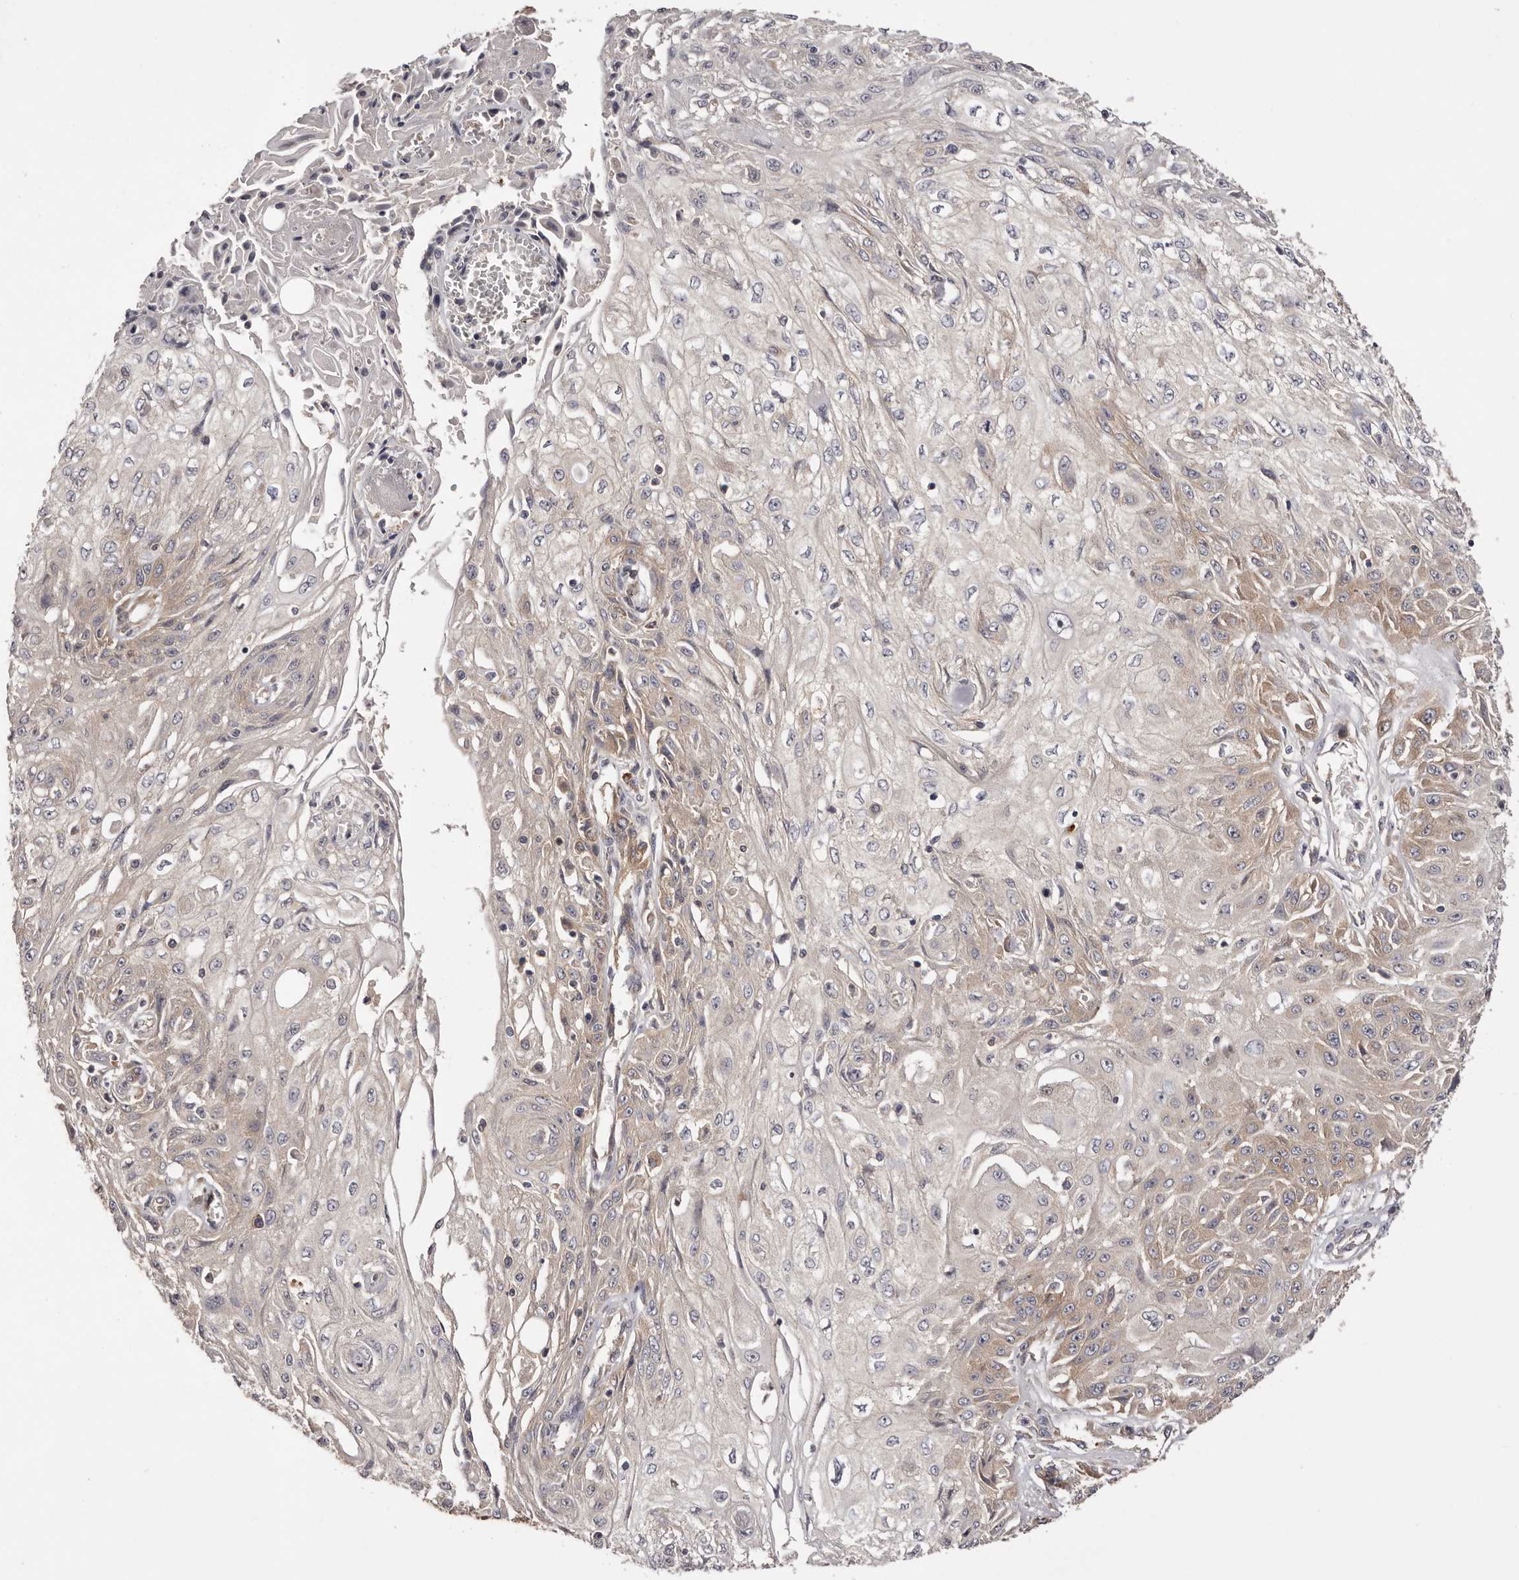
{"staining": {"intensity": "moderate", "quantity": "25%-75%", "location": "cytoplasmic/membranous"}, "tissue": "skin cancer", "cell_type": "Tumor cells", "image_type": "cancer", "snomed": [{"axis": "morphology", "description": "Squamous cell carcinoma, NOS"}, {"axis": "morphology", "description": "Squamous cell carcinoma, metastatic, NOS"}, {"axis": "topography", "description": "Skin"}, {"axis": "topography", "description": "Lymph node"}], "caption": "Tumor cells reveal medium levels of moderate cytoplasmic/membranous positivity in approximately 25%-75% of cells in human skin metastatic squamous cell carcinoma.", "gene": "LTV1", "patient": {"sex": "male", "age": 75}}